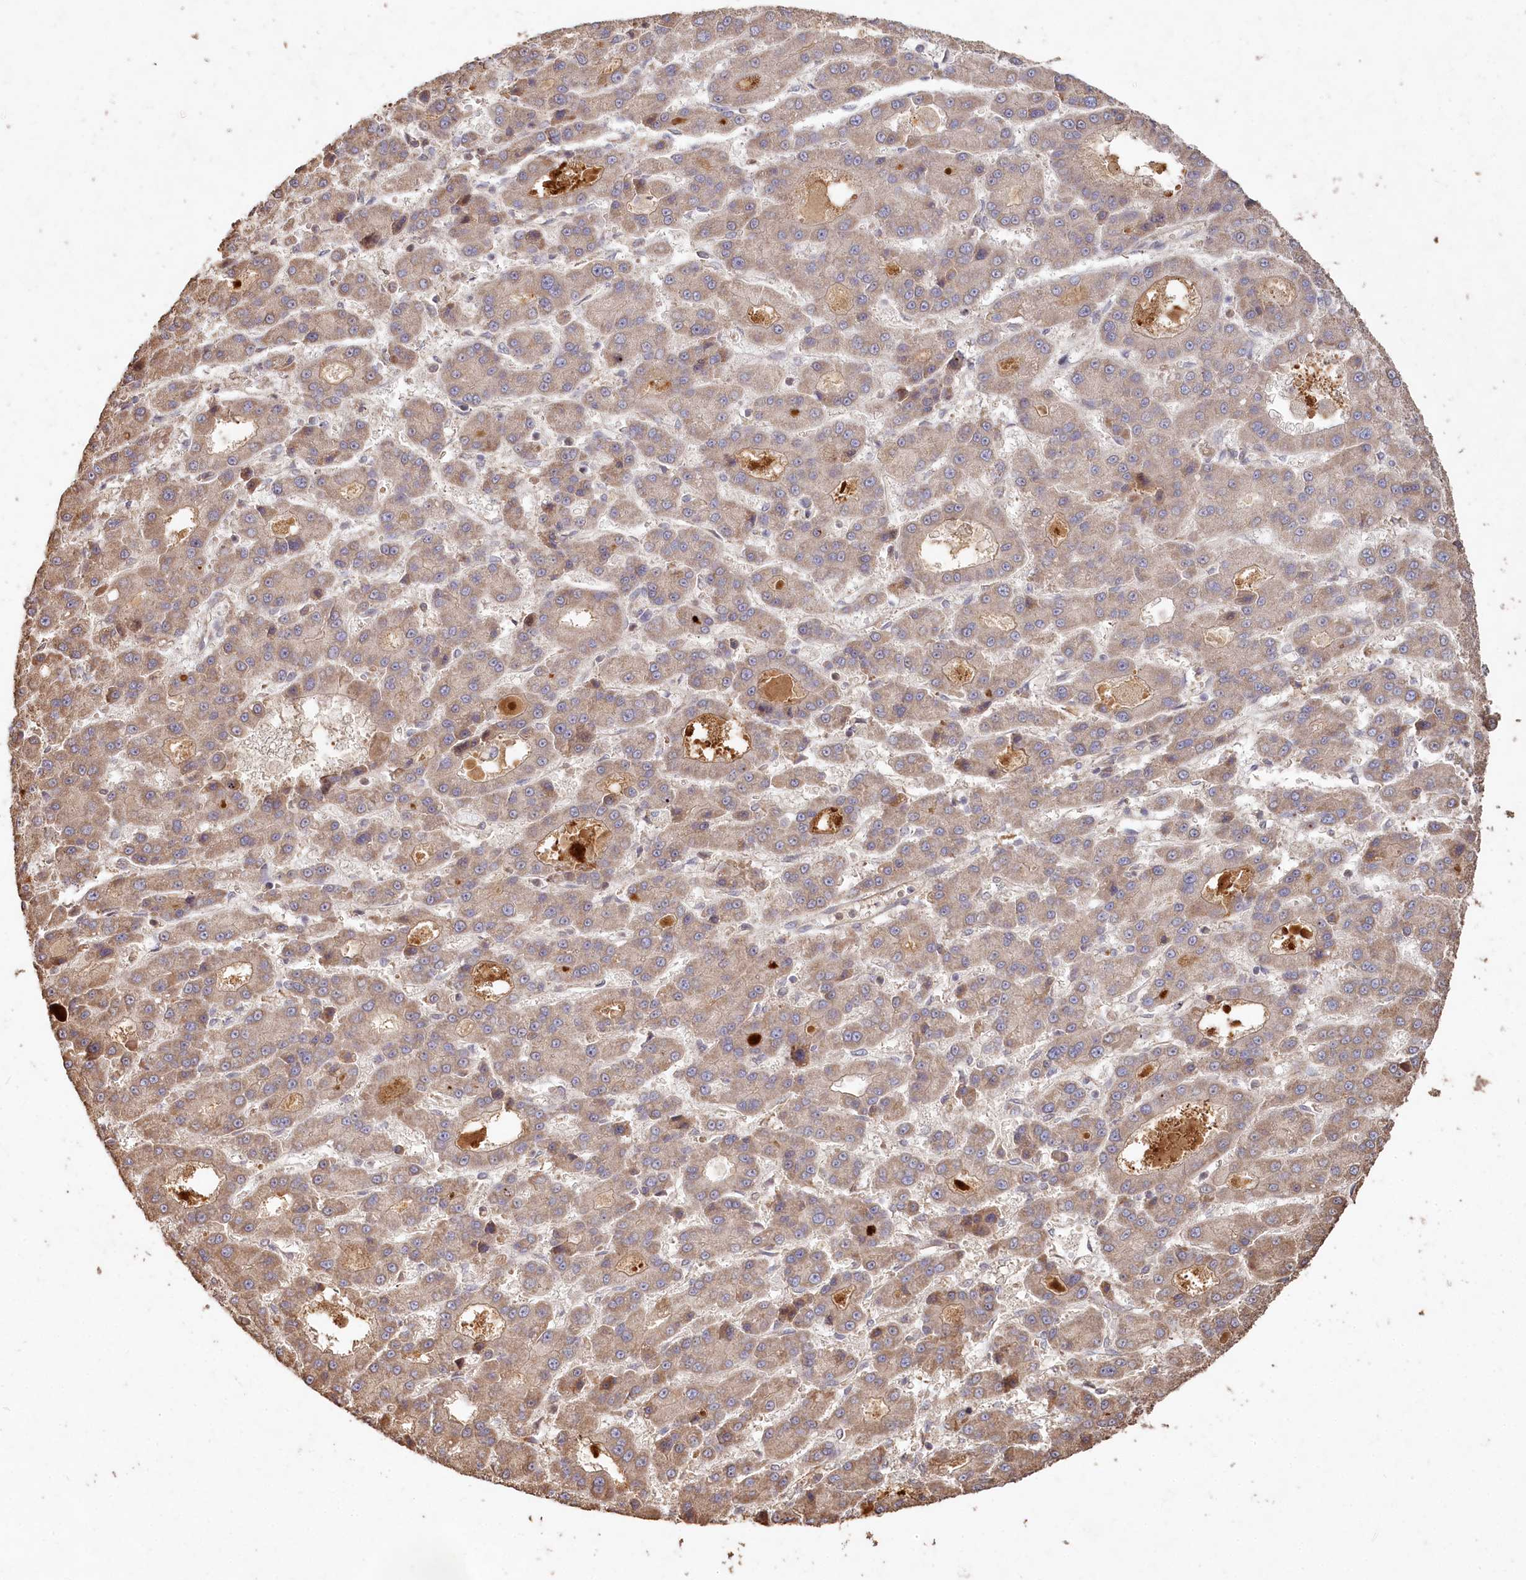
{"staining": {"intensity": "weak", "quantity": ">75%", "location": "cytoplasmic/membranous"}, "tissue": "liver cancer", "cell_type": "Tumor cells", "image_type": "cancer", "snomed": [{"axis": "morphology", "description": "Carcinoma, Hepatocellular, NOS"}, {"axis": "topography", "description": "Liver"}], "caption": "Protein staining by immunohistochemistry displays weak cytoplasmic/membranous expression in approximately >75% of tumor cells in hepatocellular carcinoma (liver).", "gene": "HAL", "patient": {"sex": "male", "age": 70}}